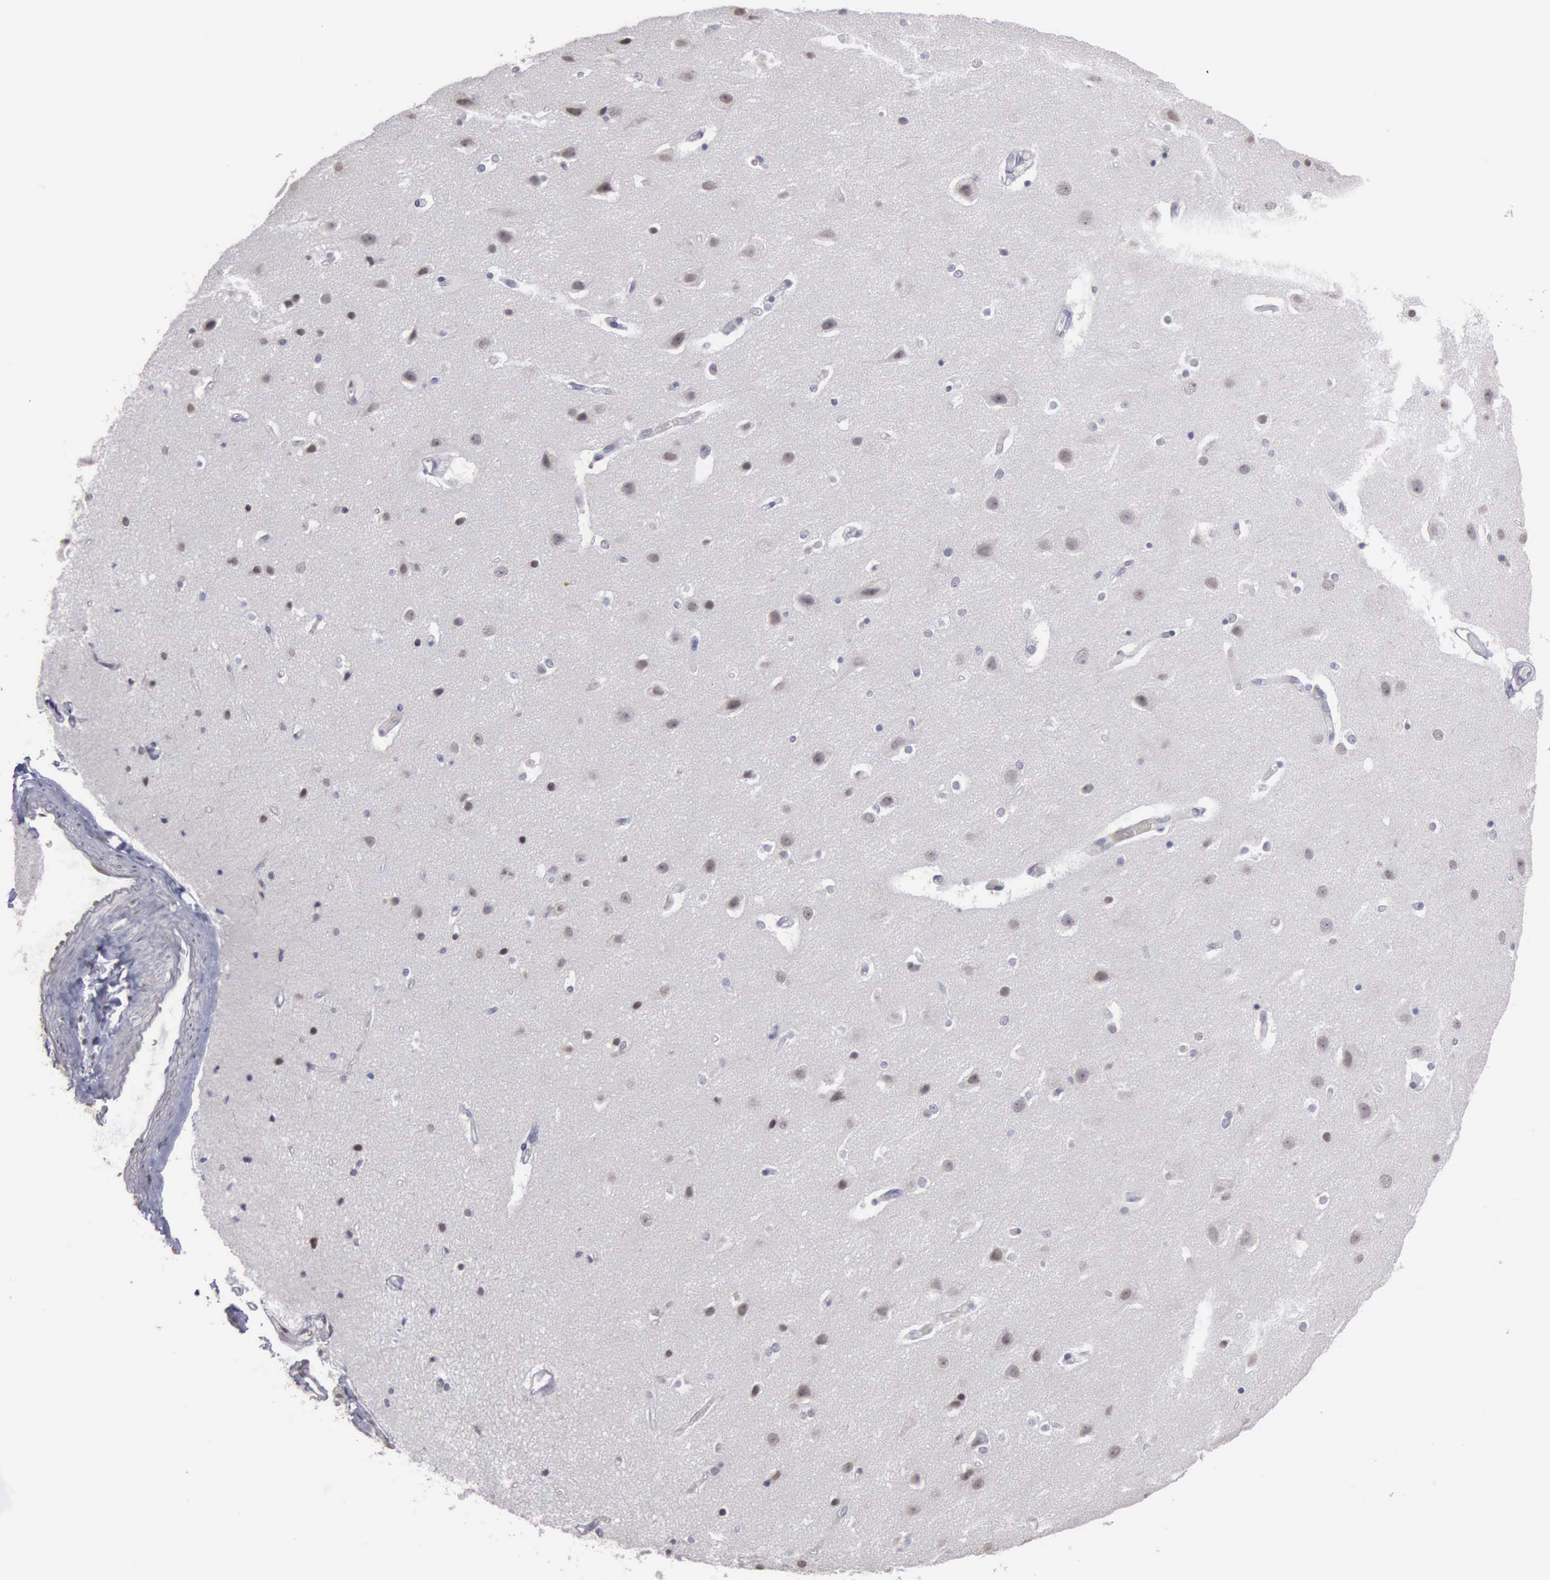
{"staining": {"intensity": "weak", "quantity": "<25%", "location": "nuclear"}, "tissue": "caudate", "cell_type": "Glial cells", "image_type": "normal", "snomed": [{"axis": "morphology", "description": "Normal tissue, NOS"}, {"axis": "topography", "description": "Lateral ventricle wall"}], "caption": "High magnification brightfield microscopy of normal caudate stained with DAB (3,3'-diaminobenzidine) (brown) and counterstained with hematoxylin (blue): glial cells show no significant expression. Brightfield microscopy of immunohistochemistry stained with DAB (3,3'-diaminobenzidine) (brown) and hematoxylin (blue), captured at high magnification.", "gene": "UPB1", "patient": {"sex": "female", "age": 54}}